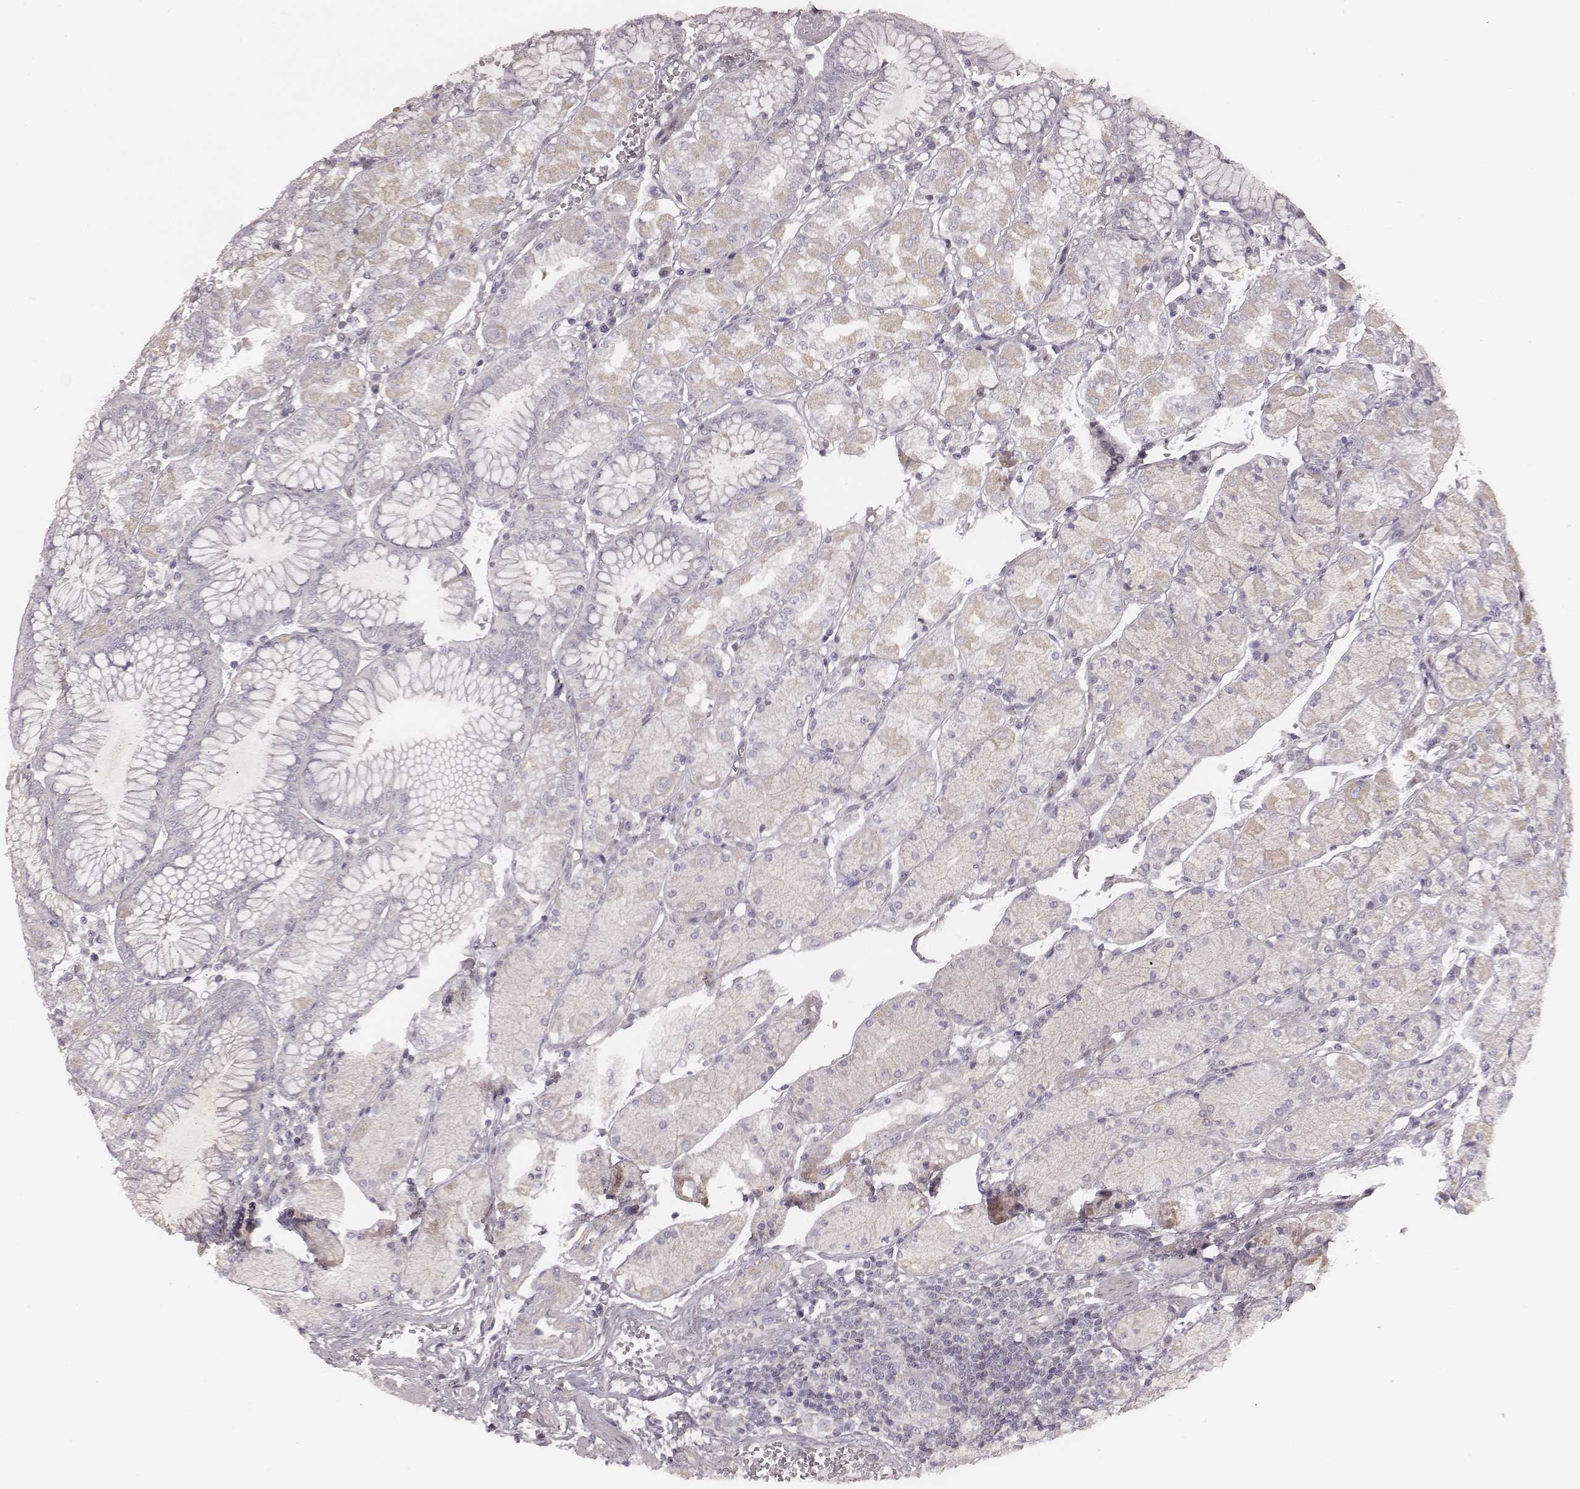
{"staining": {"intensity": "weak", "quantity": "<25%", "location": "cytoplasmic/membranous"}, "tissue": "stomach", "cell_type": "Glandular cells", "image_type": "normal", "snomed": [{"axis": "morphology", "description": "Normal tissue, NOS"}, {"axis": "topography", "description": "Stomach, upper"}], "caption": "Protein analysis of benign stomach displays no significant expression in glandular cells. (Brightfield microscopy of DAB immunohistochemistry (IHC) at high magnification).", "gene": "SLC7A4", "patient": {"sex": "male", "age": 69}}